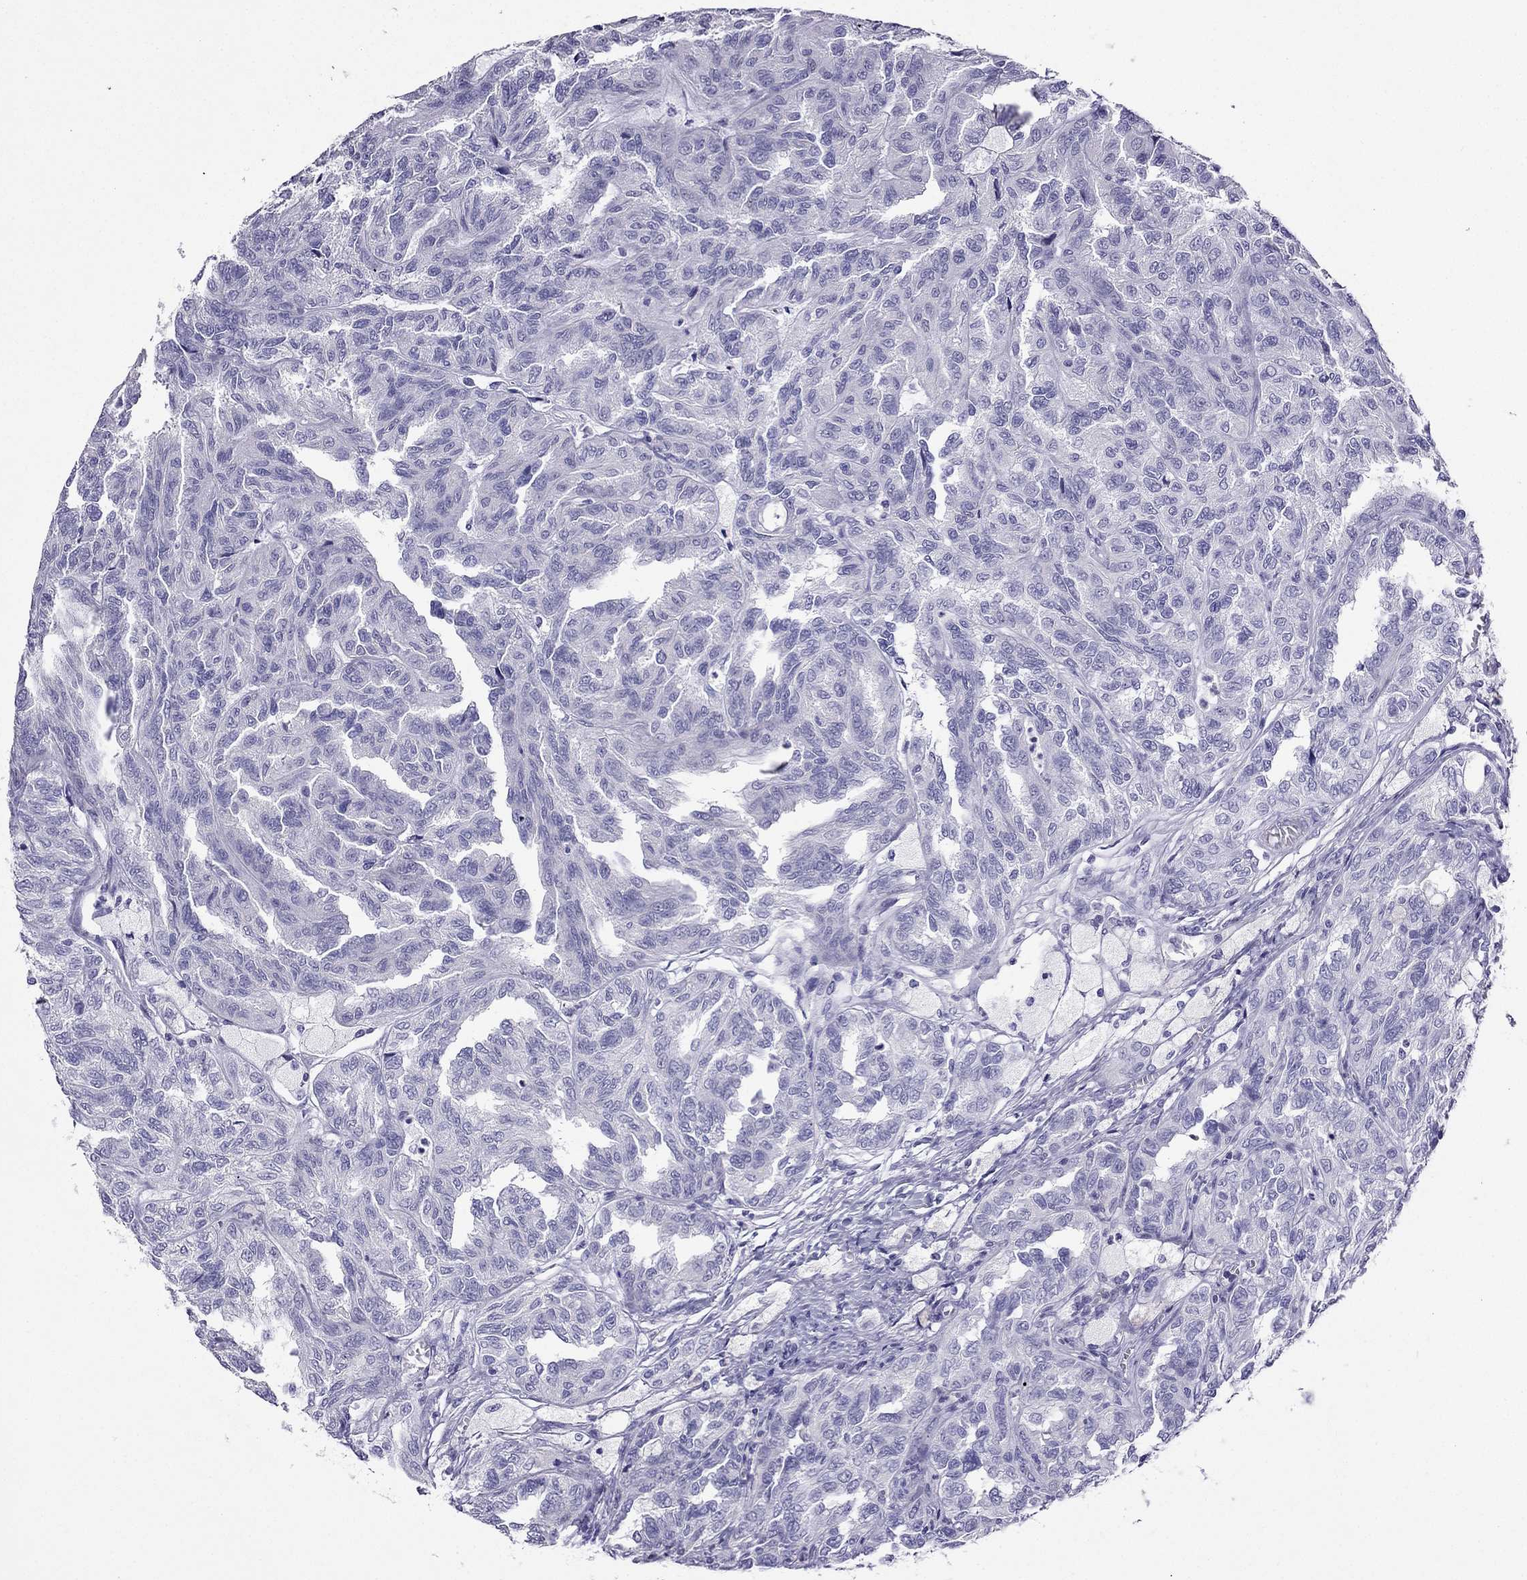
{"staining": {"intensity": "negative", "quantity": "none", "location": "none"}, "tissue": "renal cancer", "cell_type": "Tumor cells", "image_type": "cancer", "snomed": [{"axis": "morphology", "description": "Adenocarcinoma, NOS"}, {"axis": "topography", "description": "Kidney"}], "caption": "Immunohistochemical staining of human renal cancer shows no significant expression in tumor cells. (DAB immunohistochemistry, high magnification).", "gene": "KCNJ10", "patient": {"sex": "male", "age": 79}}